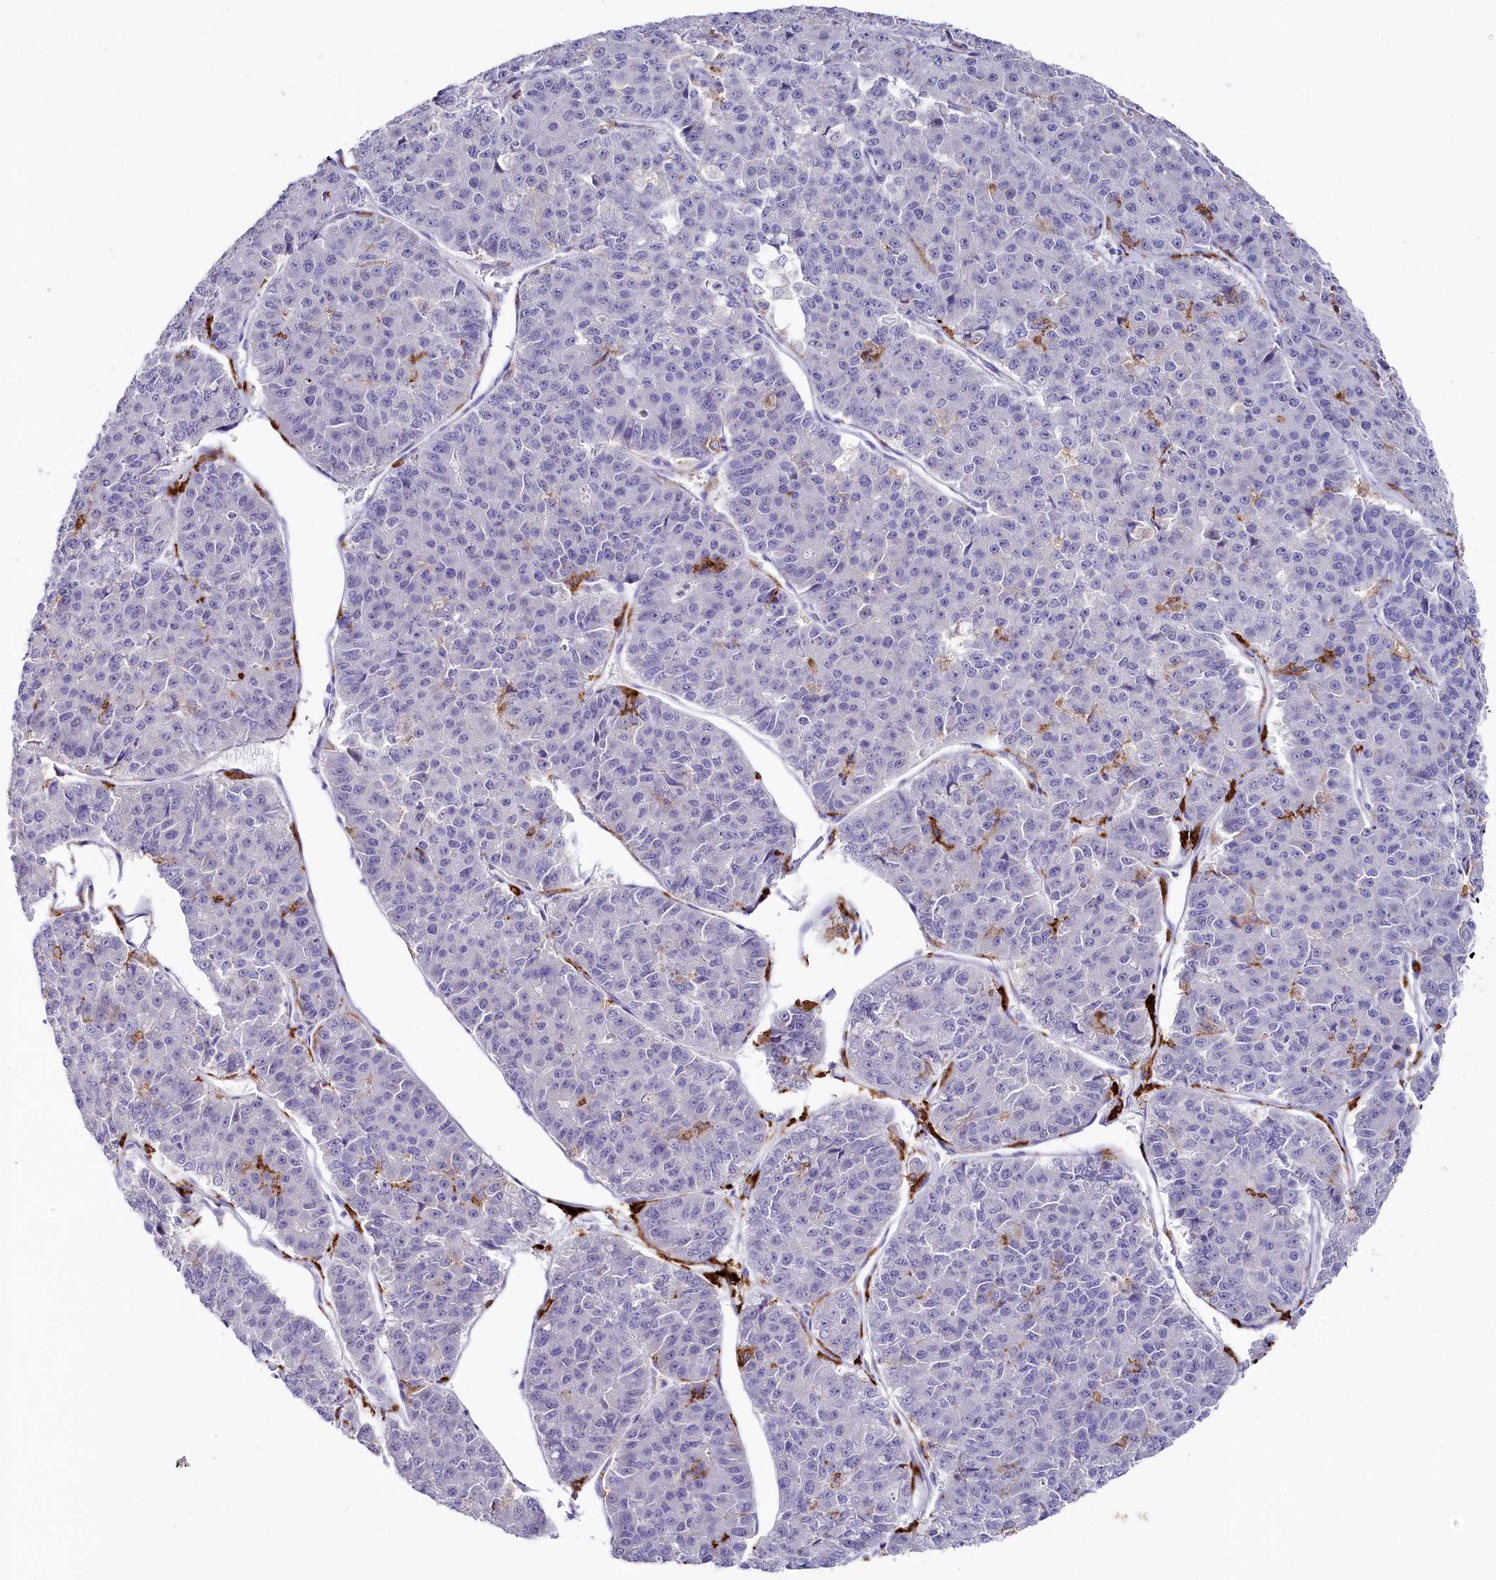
{"staining": {"intensity": "negative", "quantity": "none", "location": "none"}, "tissue": "pancreatic cancer", "cell_type": "Tumor cells", "image_type": "cancer", "snomed": [{"axis": "morphology", "description": "Adenocarcinoma, NOS"}, {"axis": "topography", "description": "Pancreas"}], "caption": "Tumor cells show no significant protein expression in pancreatic adenocarcinoma.", "gene": "CLEC4M", "patient": {"sex": "male", "age": 50}}